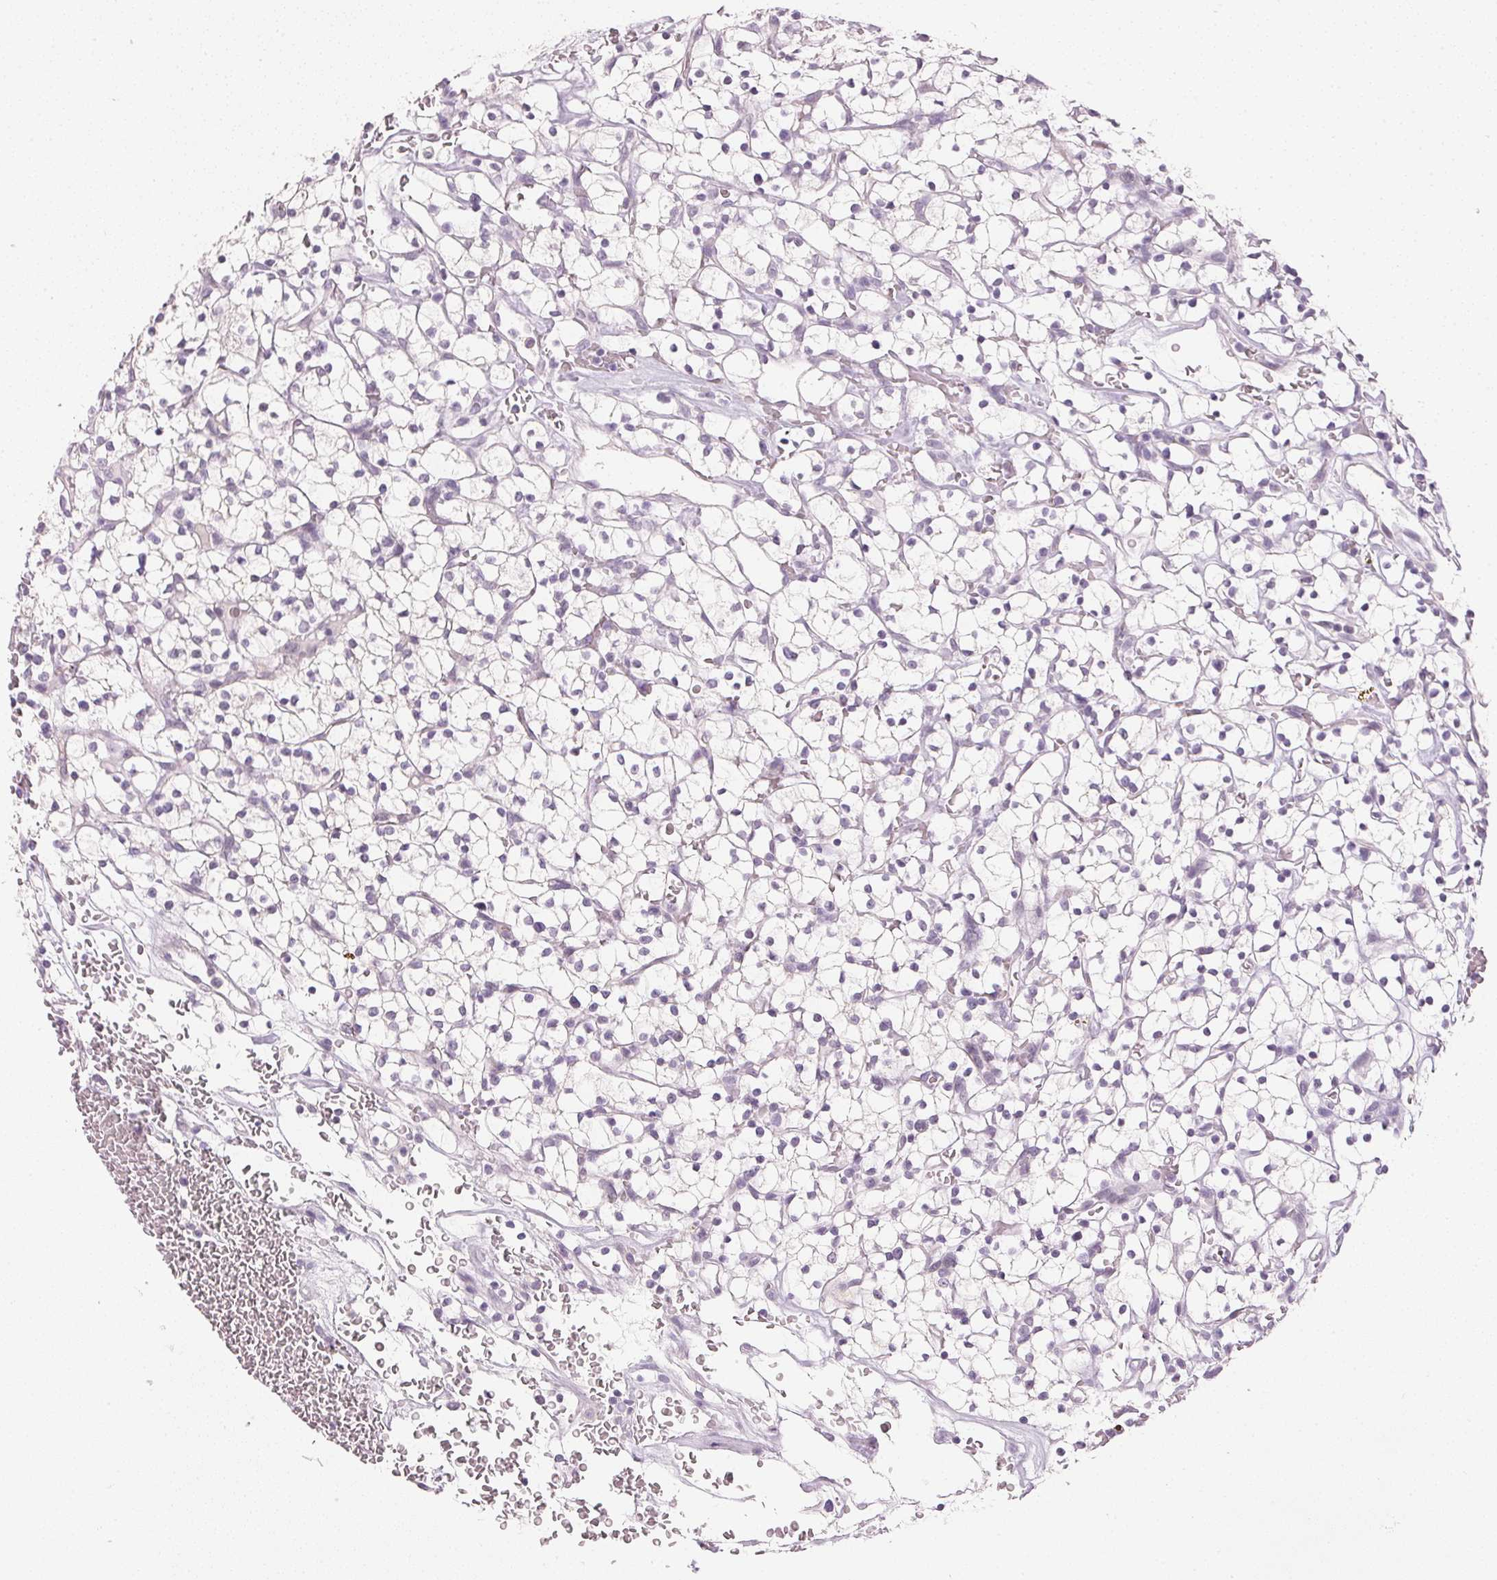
{"staining": {"intensity": "negative", "quantity": "none", "location": "none"}, "tissue": "renal cancer", "cell_type": "Tumor cells", "image_type": "cancer", "snomed": [{"axis": "morphology", "description": "Adenocarcinoma, NOS"}, {"axis": "topography", "description": "Kidney"}], "caption": "Tumor cells are negative for brown protein staining in renal adenocarcinoma.", "gene": "IGFBP1", "patient": {"sex": "female", "age": 64}}